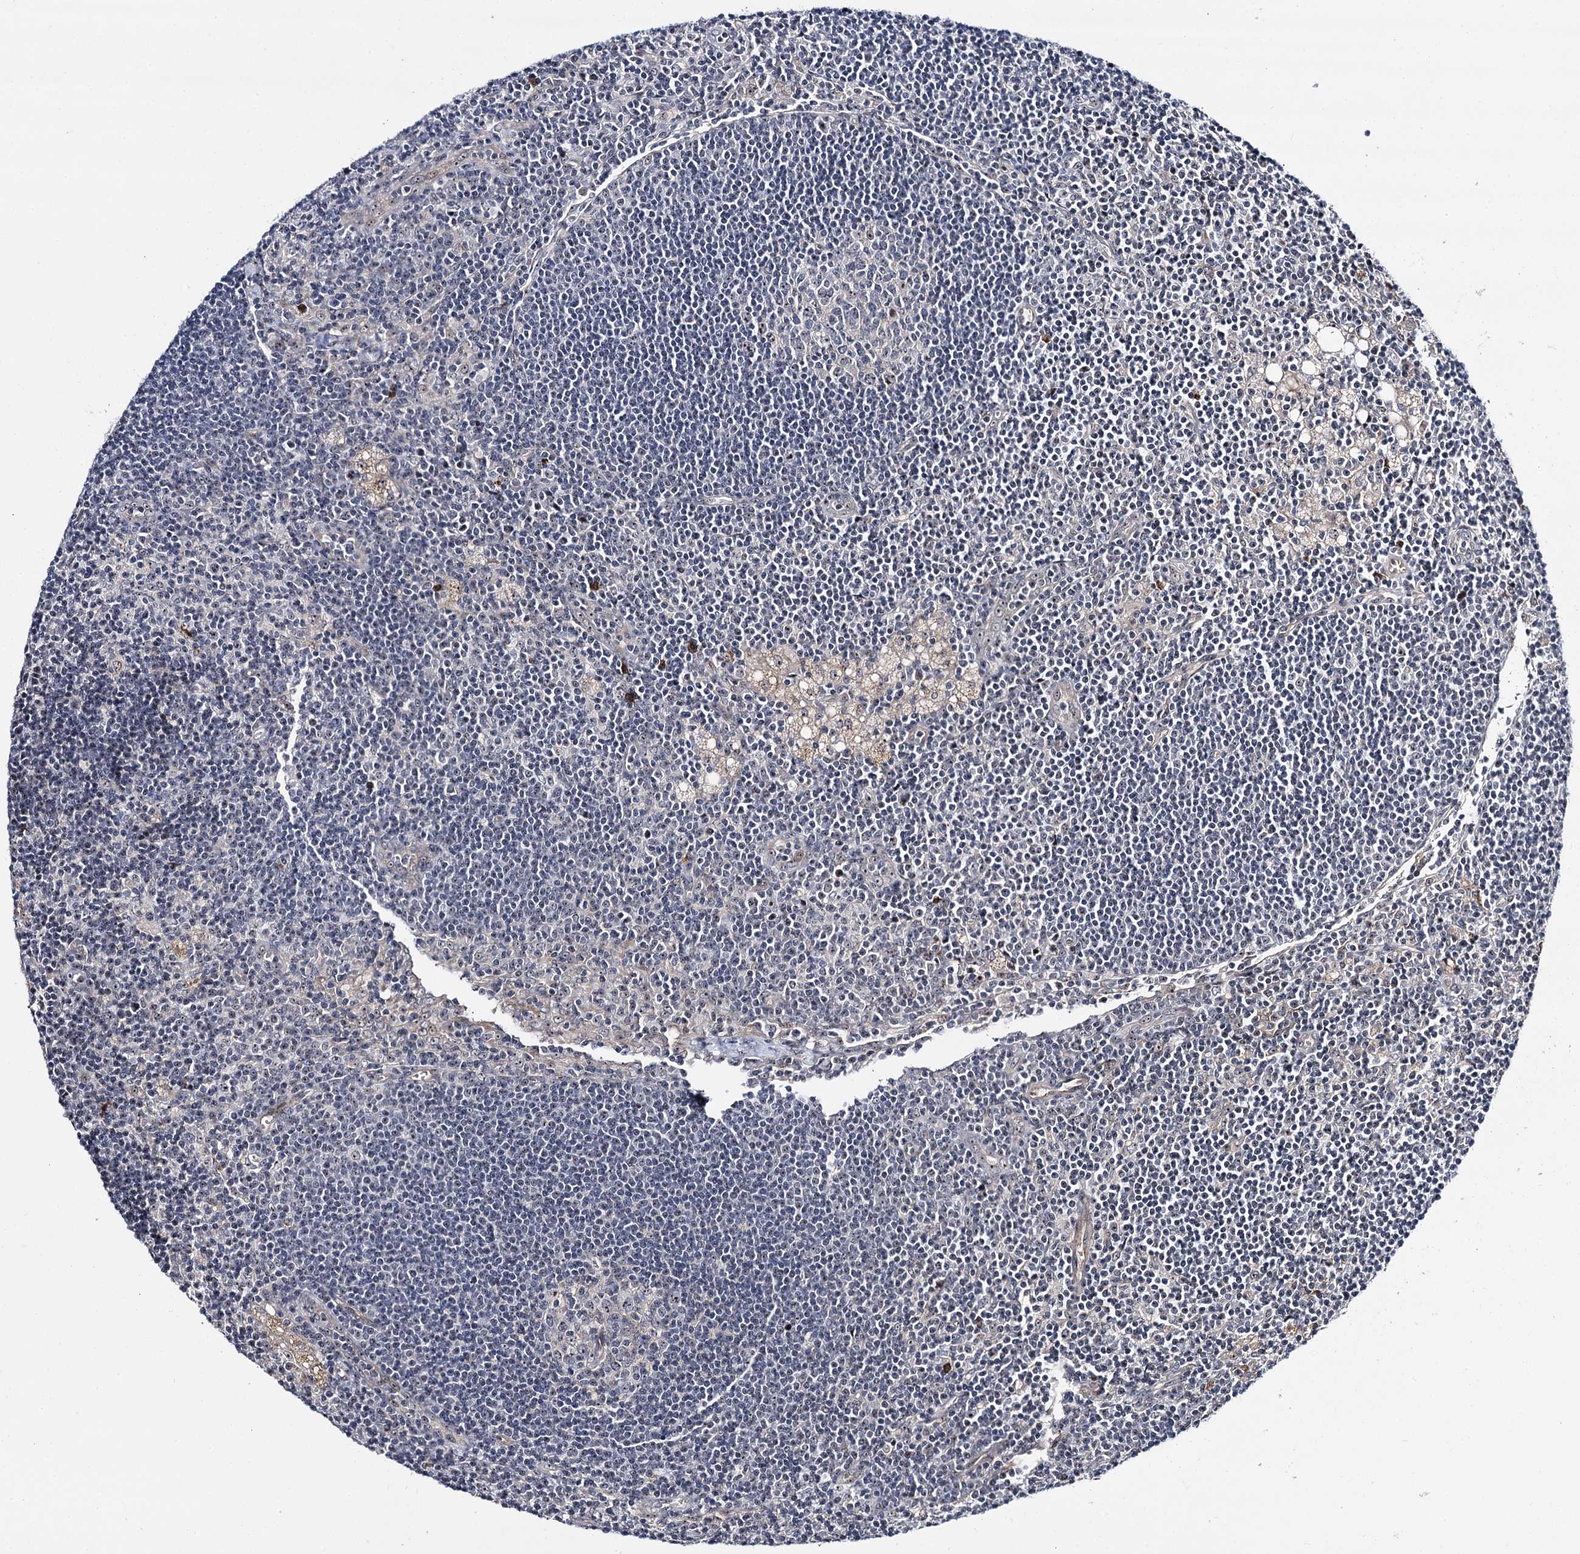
{"staining": {"intensity": "weak", "quantity": "25%-75%", "location": "cytoplasmic/membranous,nuclear"}, "tissue": "lymph node", "cell_type": "Germinal center cells", "image_type": "normal", "snomed": [{"axis": "morphology", "description": "Normal tissue, NOS"}, {"axis": "topography", "description": "Lymph node"}], "caption": "The image demonstrates staining of normal lymph node, revealing weak cytoplasmic/membranous,nuclear protein positivity (brown color) within germinal center cells. The protein of interest is shown in brown color, while the nuclei are stained blue.", "gene": "SUPT20H", "patient": {"sex": "male", "age": 24}}